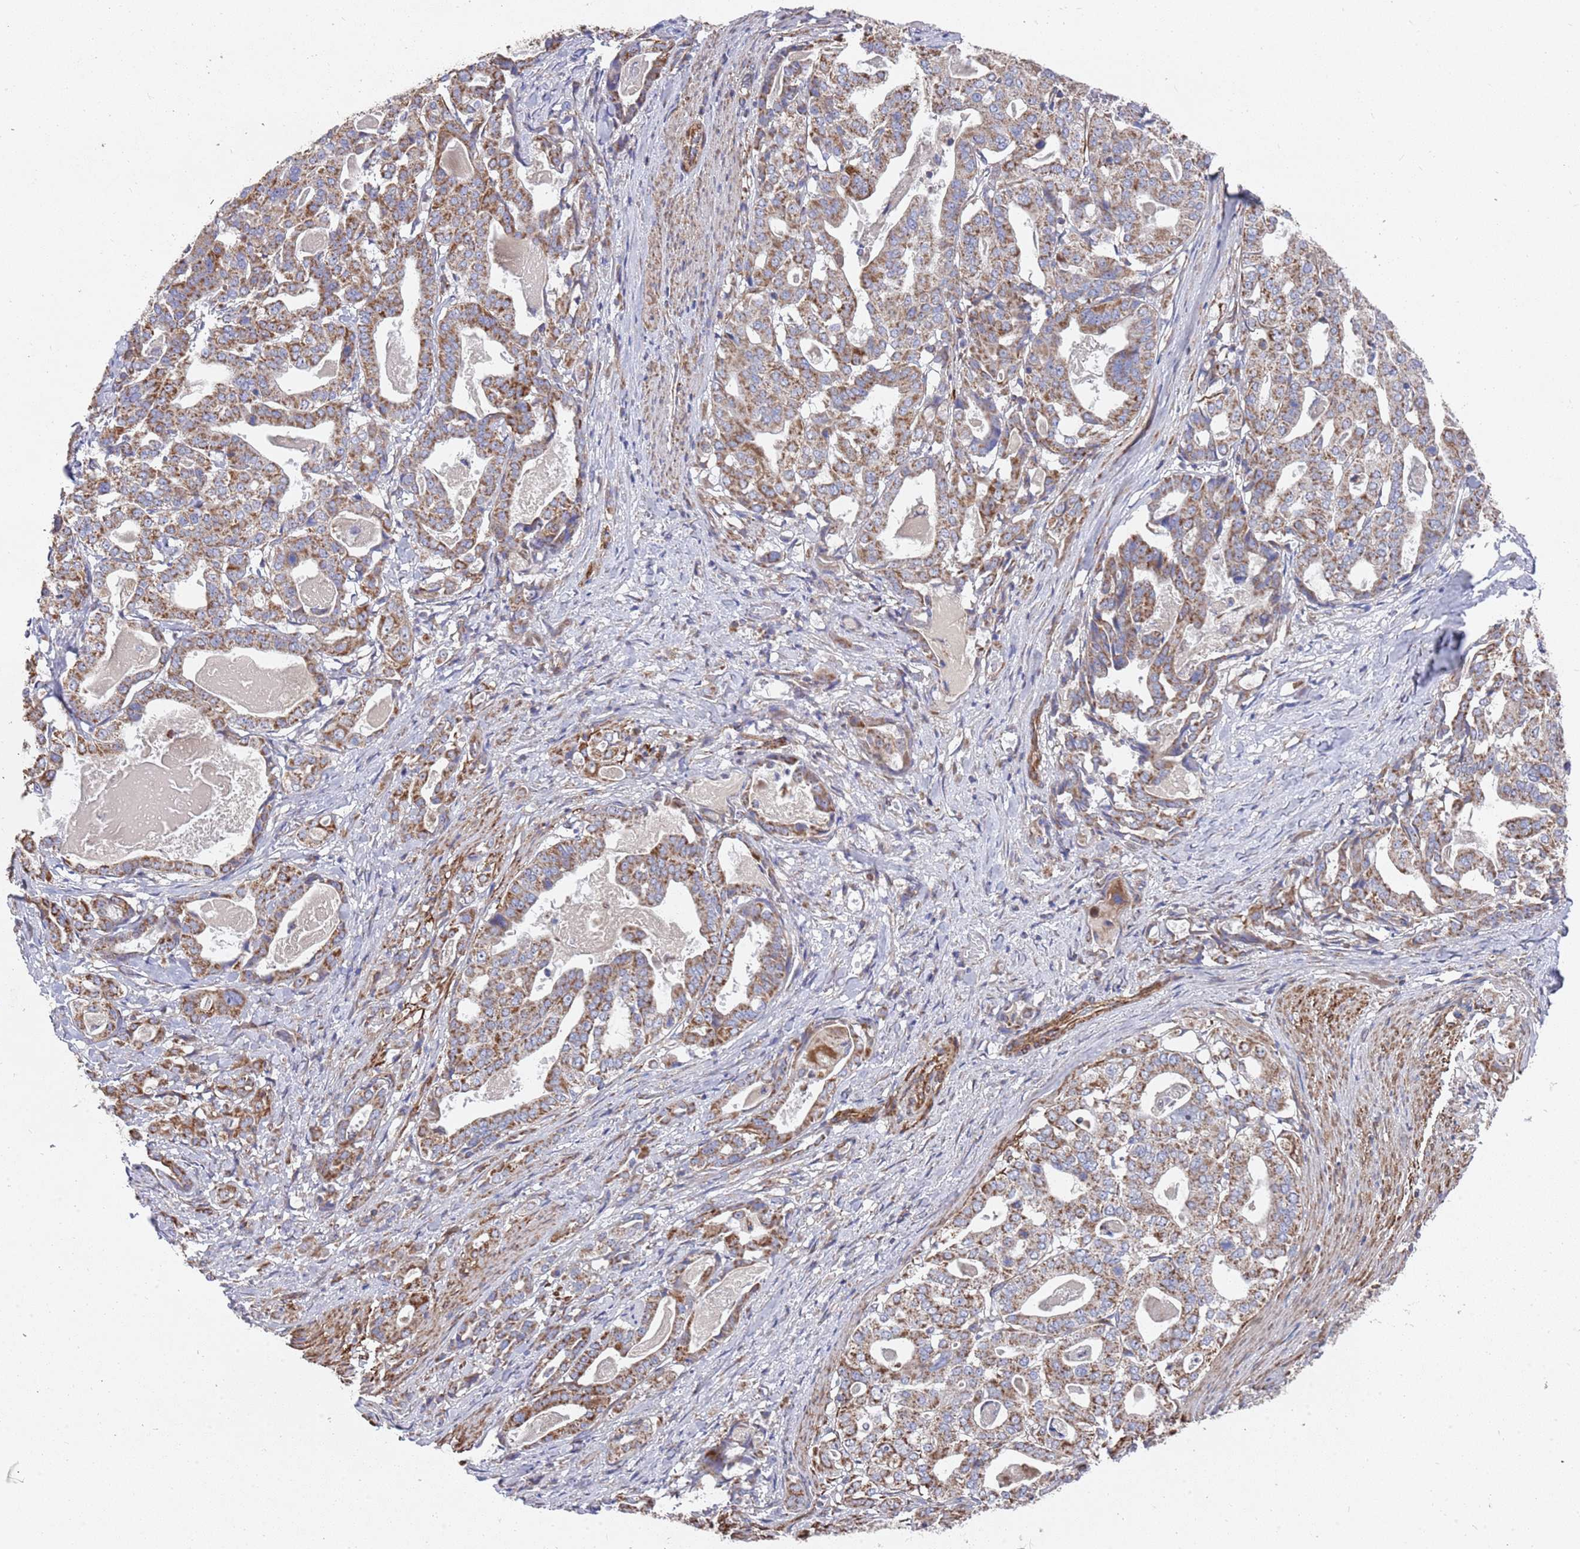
{"staining": {"intensity": "moderate", "quantity": ">75%", "location": "cytoplasmic/membranous"}, "tissue": "stomach cancer", "cell_type": "Tumor cells", "image_type": "cancer", "snomed": [{"axis": "morphology", "description": "Adenocarcinoma, NOS"}, {"axis": "topography", "description": "Stomach"}], "caption": "Human stomach cancer stained with a brown dye reveals moderate cytoplasmic/membranous positive staining in about >75% of tumor cells.", "gene": "WDFY3", "patient": {"sex": "male", "age": 48}}